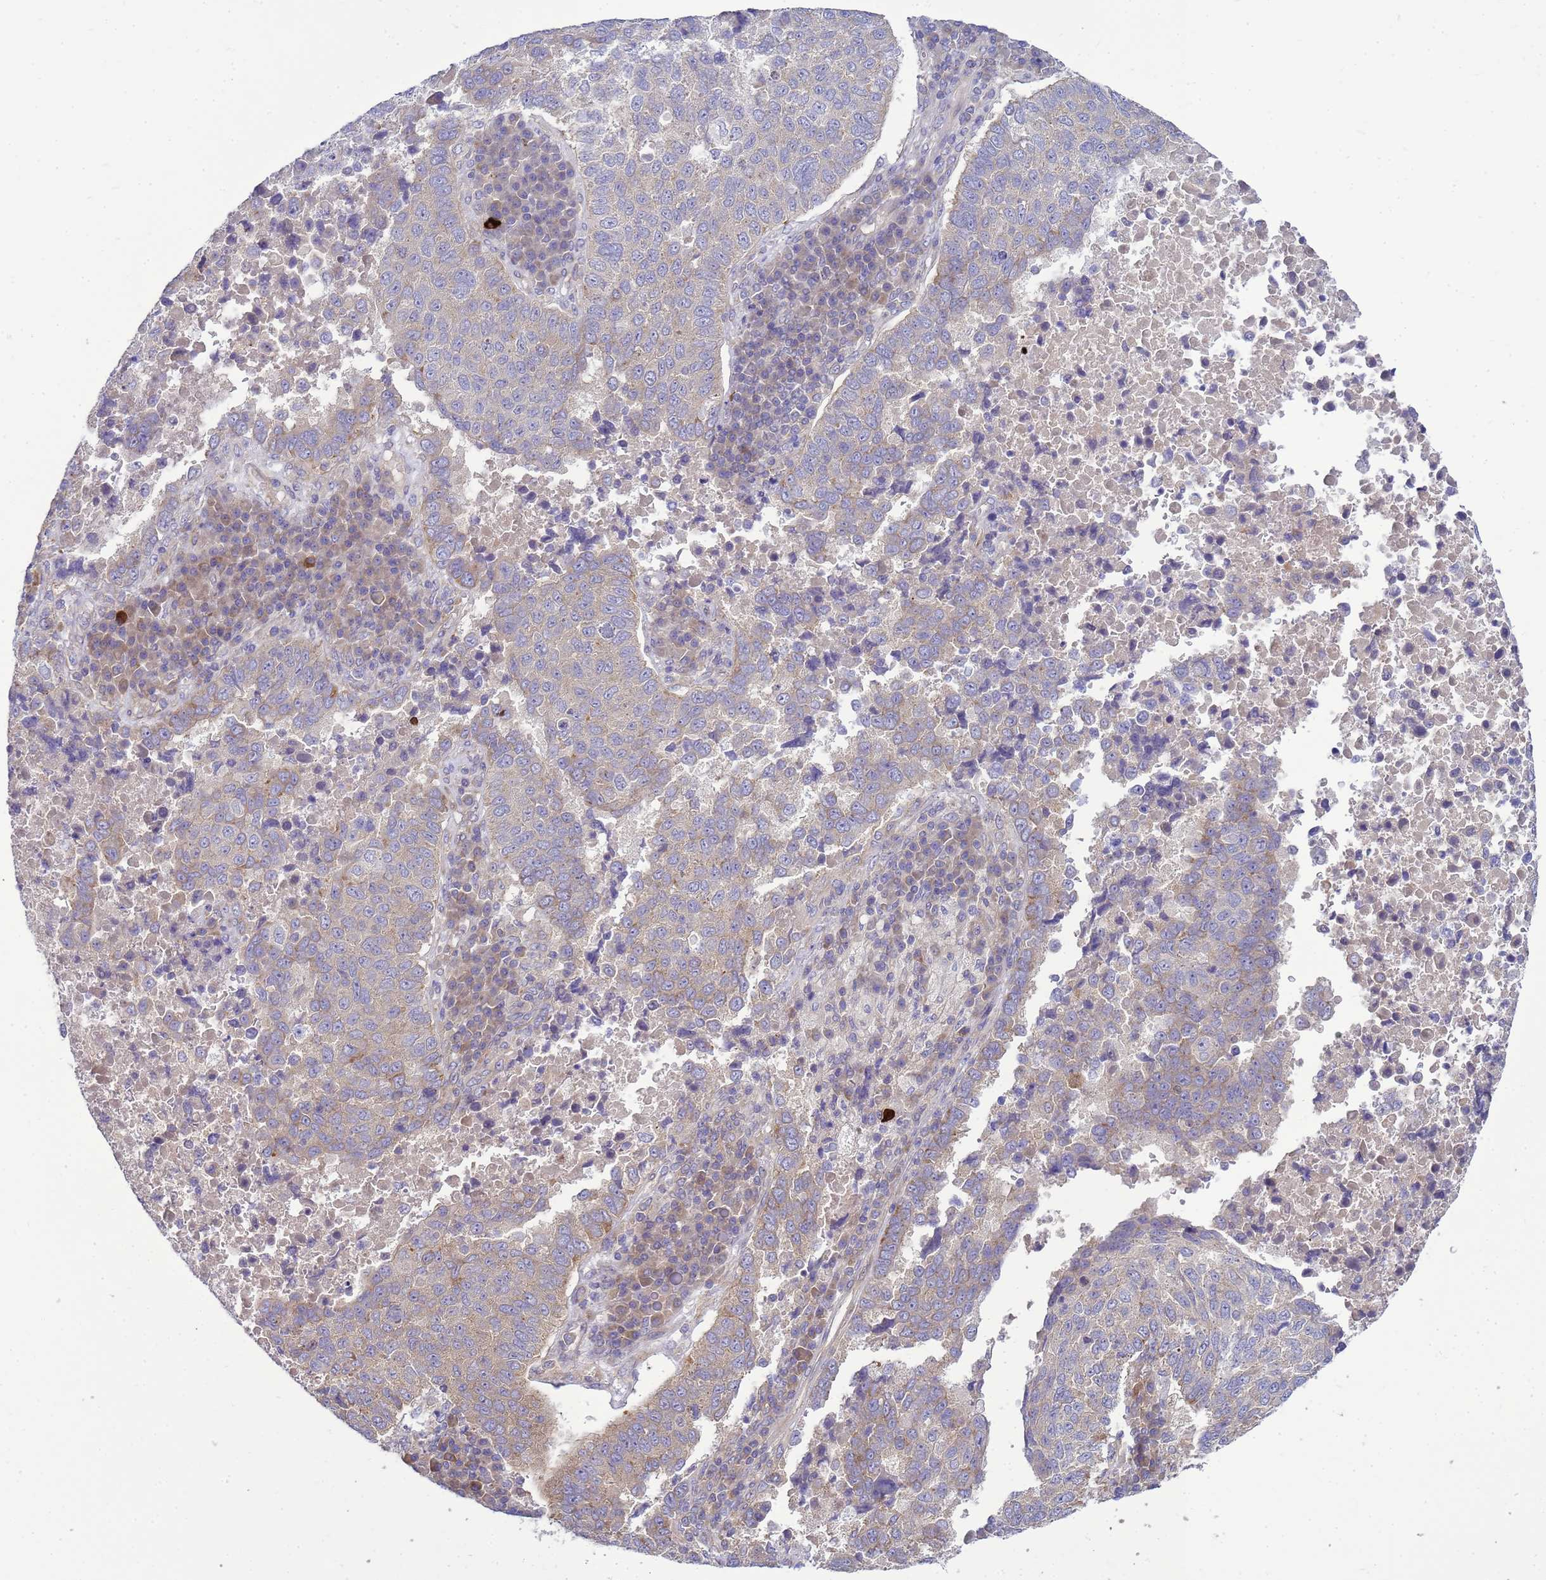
{"staining": {"intensity": "moderate", "quantity": "<25%", "location": "cytoplasmic/membranous"}, "tissue": "lung cancer", "cell_type": "Tumor cells", "image_type": "cancer", "snomed": [{"axis": "morphology", "description": "Squamous cell carcinoma, NOS"}, {"axis": "topography", "description": "Lung"}], "caption": "The immunohistochemical stain highlights moderate cytoplasmic/membranous positivity in tumor cells of lung squamous cell carcinoma tissue.", "gene": "MON1B", "patient": {"sex": "male", "age": 73}}